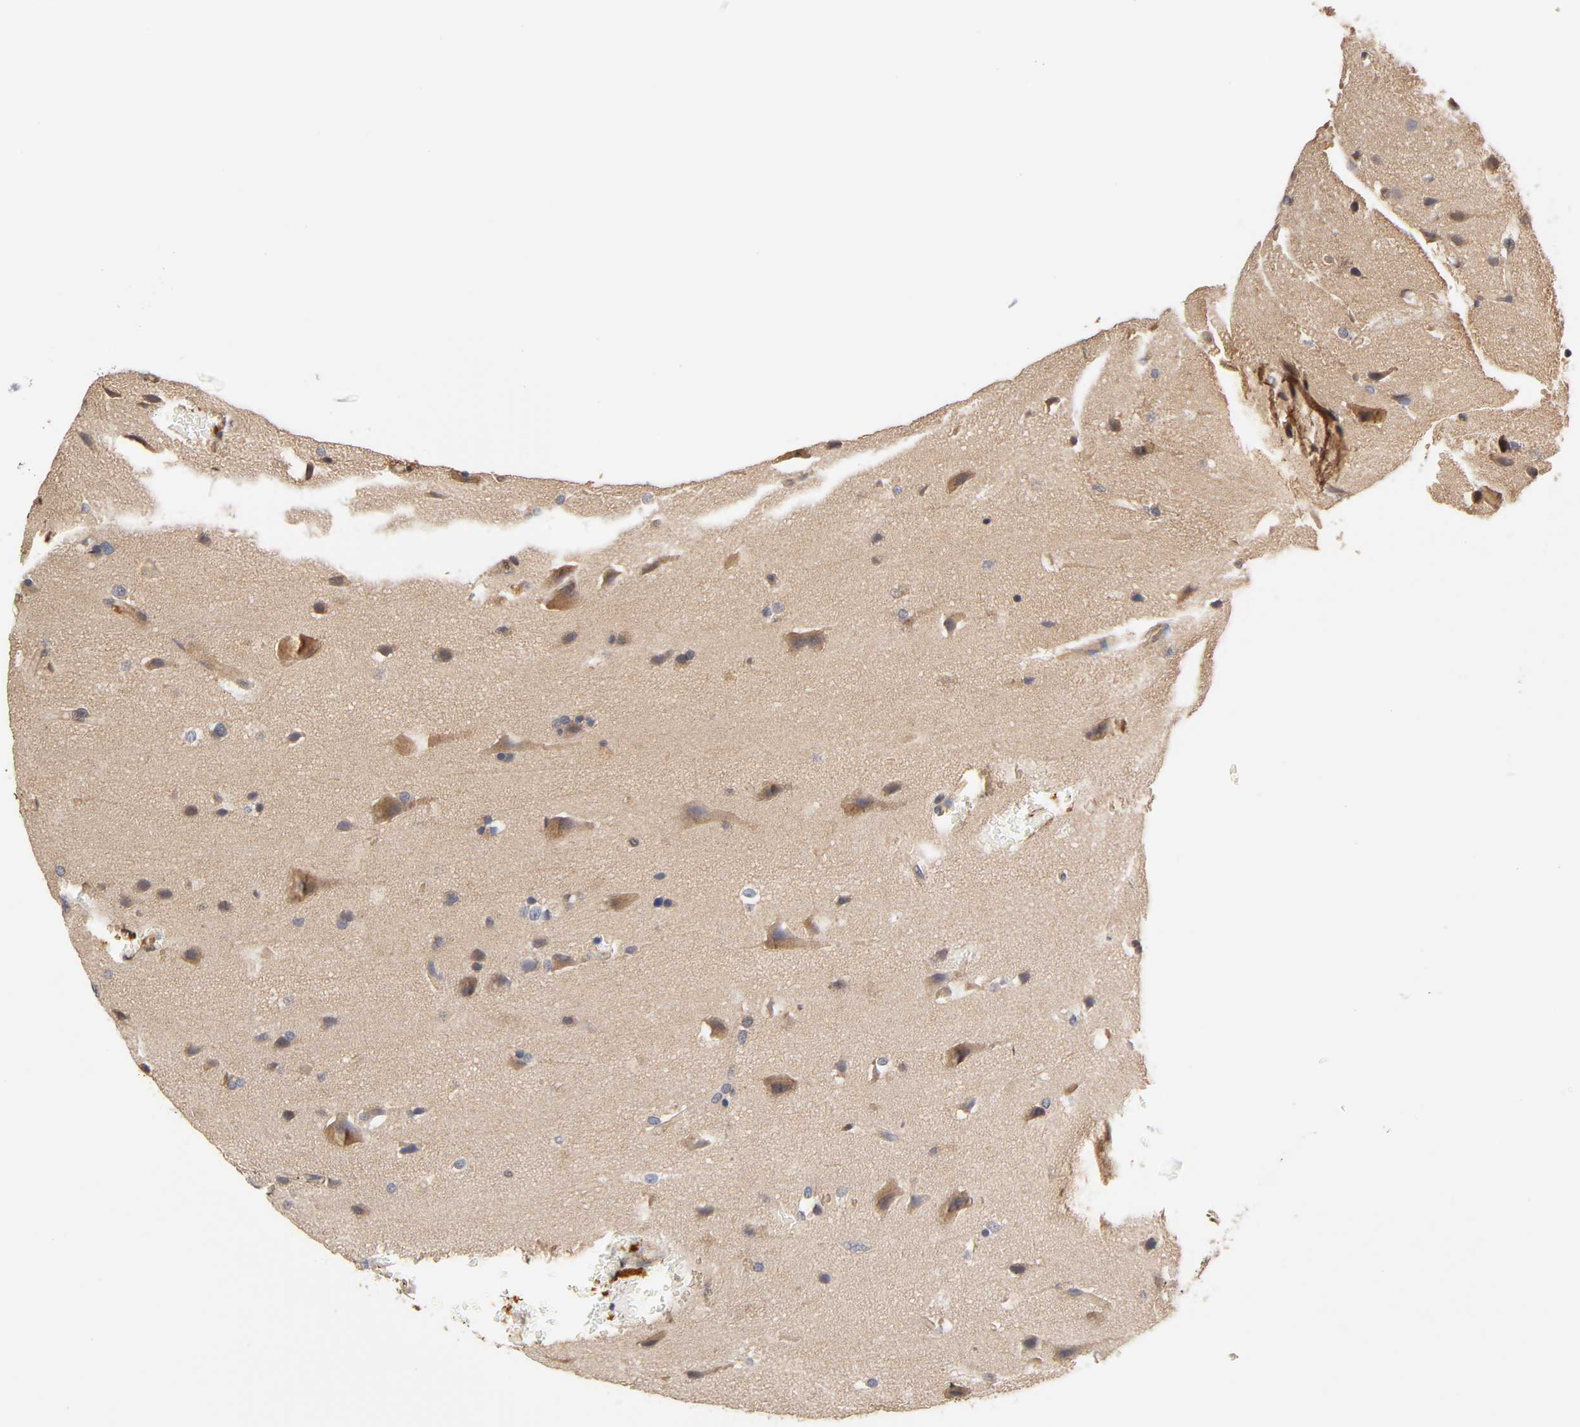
{"staining": {"intensity": "weak", "quantity": ">75%", "location": "cytoplasmic/membranous"}, "tissue": "glioma", "cell_type": "Tumor cells", "image_type": "cancer", "snomed": [{"axis": "morphology", "description": "Glioma, malignant, Low grade"}, {"axis": "topography", "description": "Cerebral cortex"}], "caption": "This histopathology image displays glioma stained with immunohistochemistry (IHC) to label a protein in brown. The cytoplasmic/membranous of tumor cells show weak positivity for the protein. Nuclei are counter-stained blue.", "gene": "PDE5A", "patient": {"sex": "female", "age": 47}}